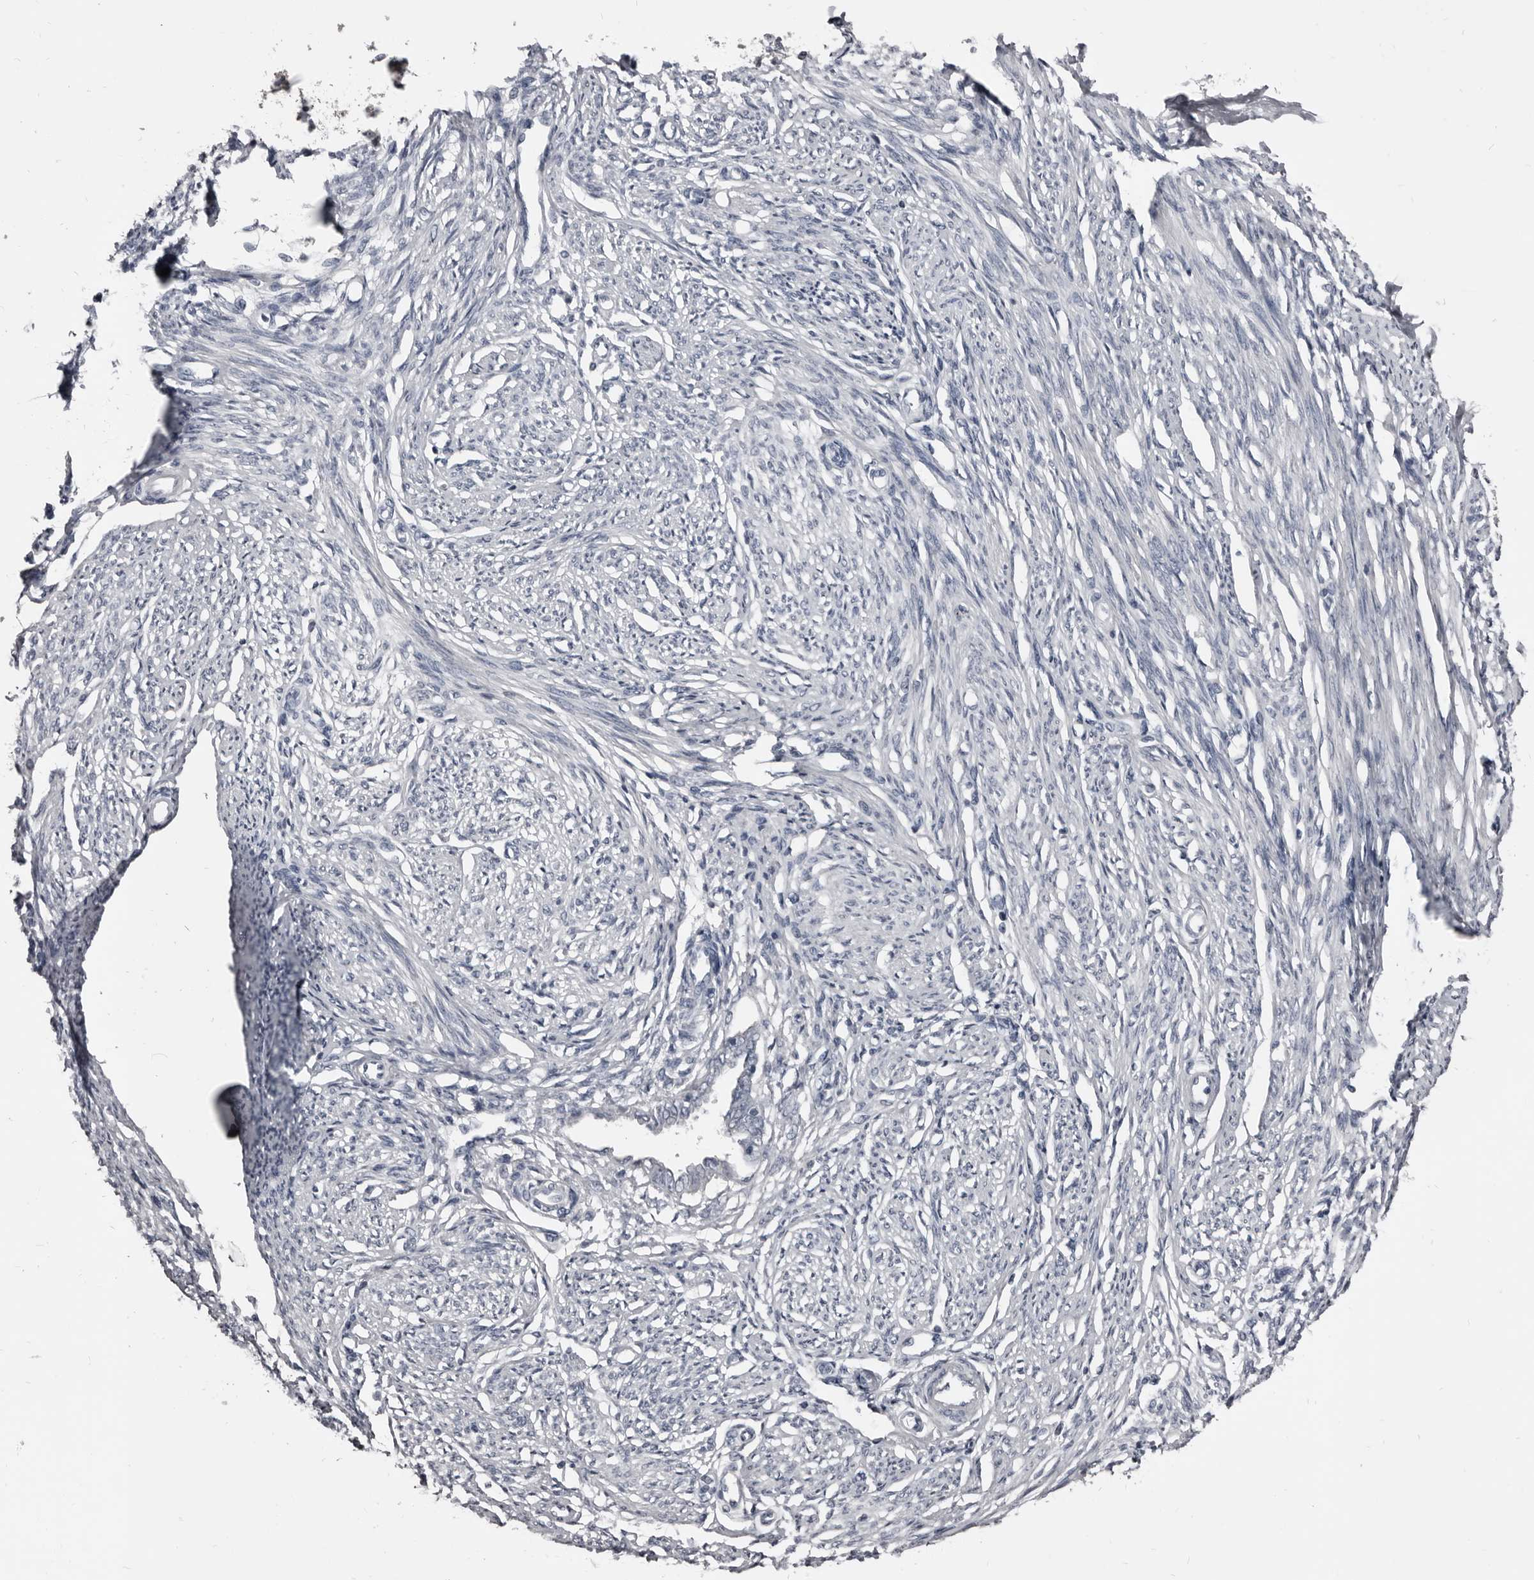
{"staining": {"intensity": "negative", "quantity": "none", "location": "none"}, "tissue": "endometrium", "cell_type": "Cells in endometrial stroma", "image_type": "normal", "snomed": [{"axis": "morphology", "description": "Normal tissue, NOS"}, {"axis": "topography", "description": "Endometrium"}], "caption": "DAB immunohistochemical staining of benign endometrium exhibits no significant positivity in cells in endometrial stroma.", "gene": "GREB1", "patient": {"sex": "female", "age": 56}}